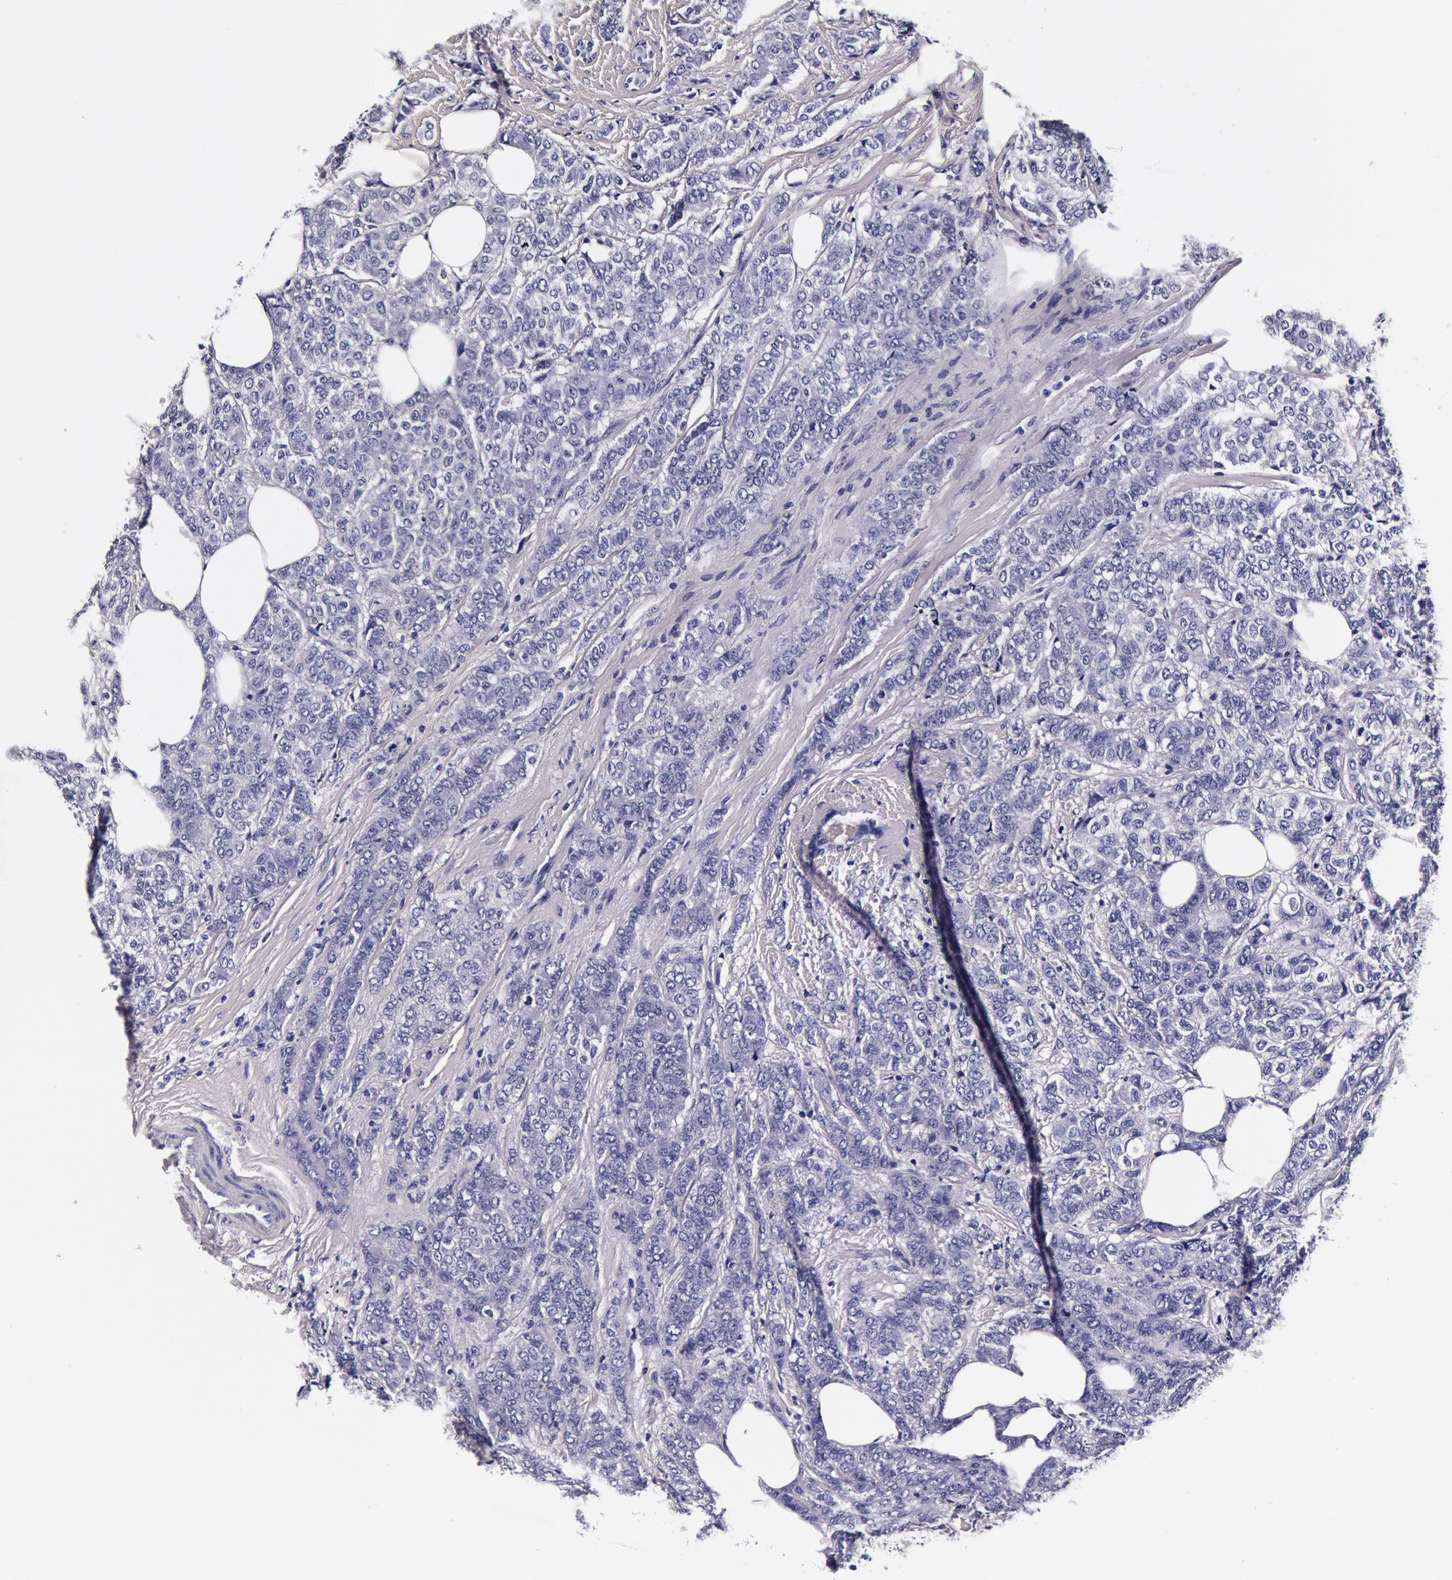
{"staining": {"intensity": "negative", "quantity": "none", "location": "none"}, "tissue": "breast cancer", "cell_type": "Tumor cells", "image_type": "cancer", "snomed": [{"axis": "morphology", "description": "Lobular carcinoma"}, {"axis": "topography", "description": "Breast"}], "caption": "A high-resolution photomicrograph shows IHC staining of lobular carcinoma (breast), which reveals no significant positivity in tumor cells. (Immunohistochemistry (ihc), brightfield microscopy, high magnification).", "gene": "CCDC22", "patient": {"sex": "female", "age": 60}}